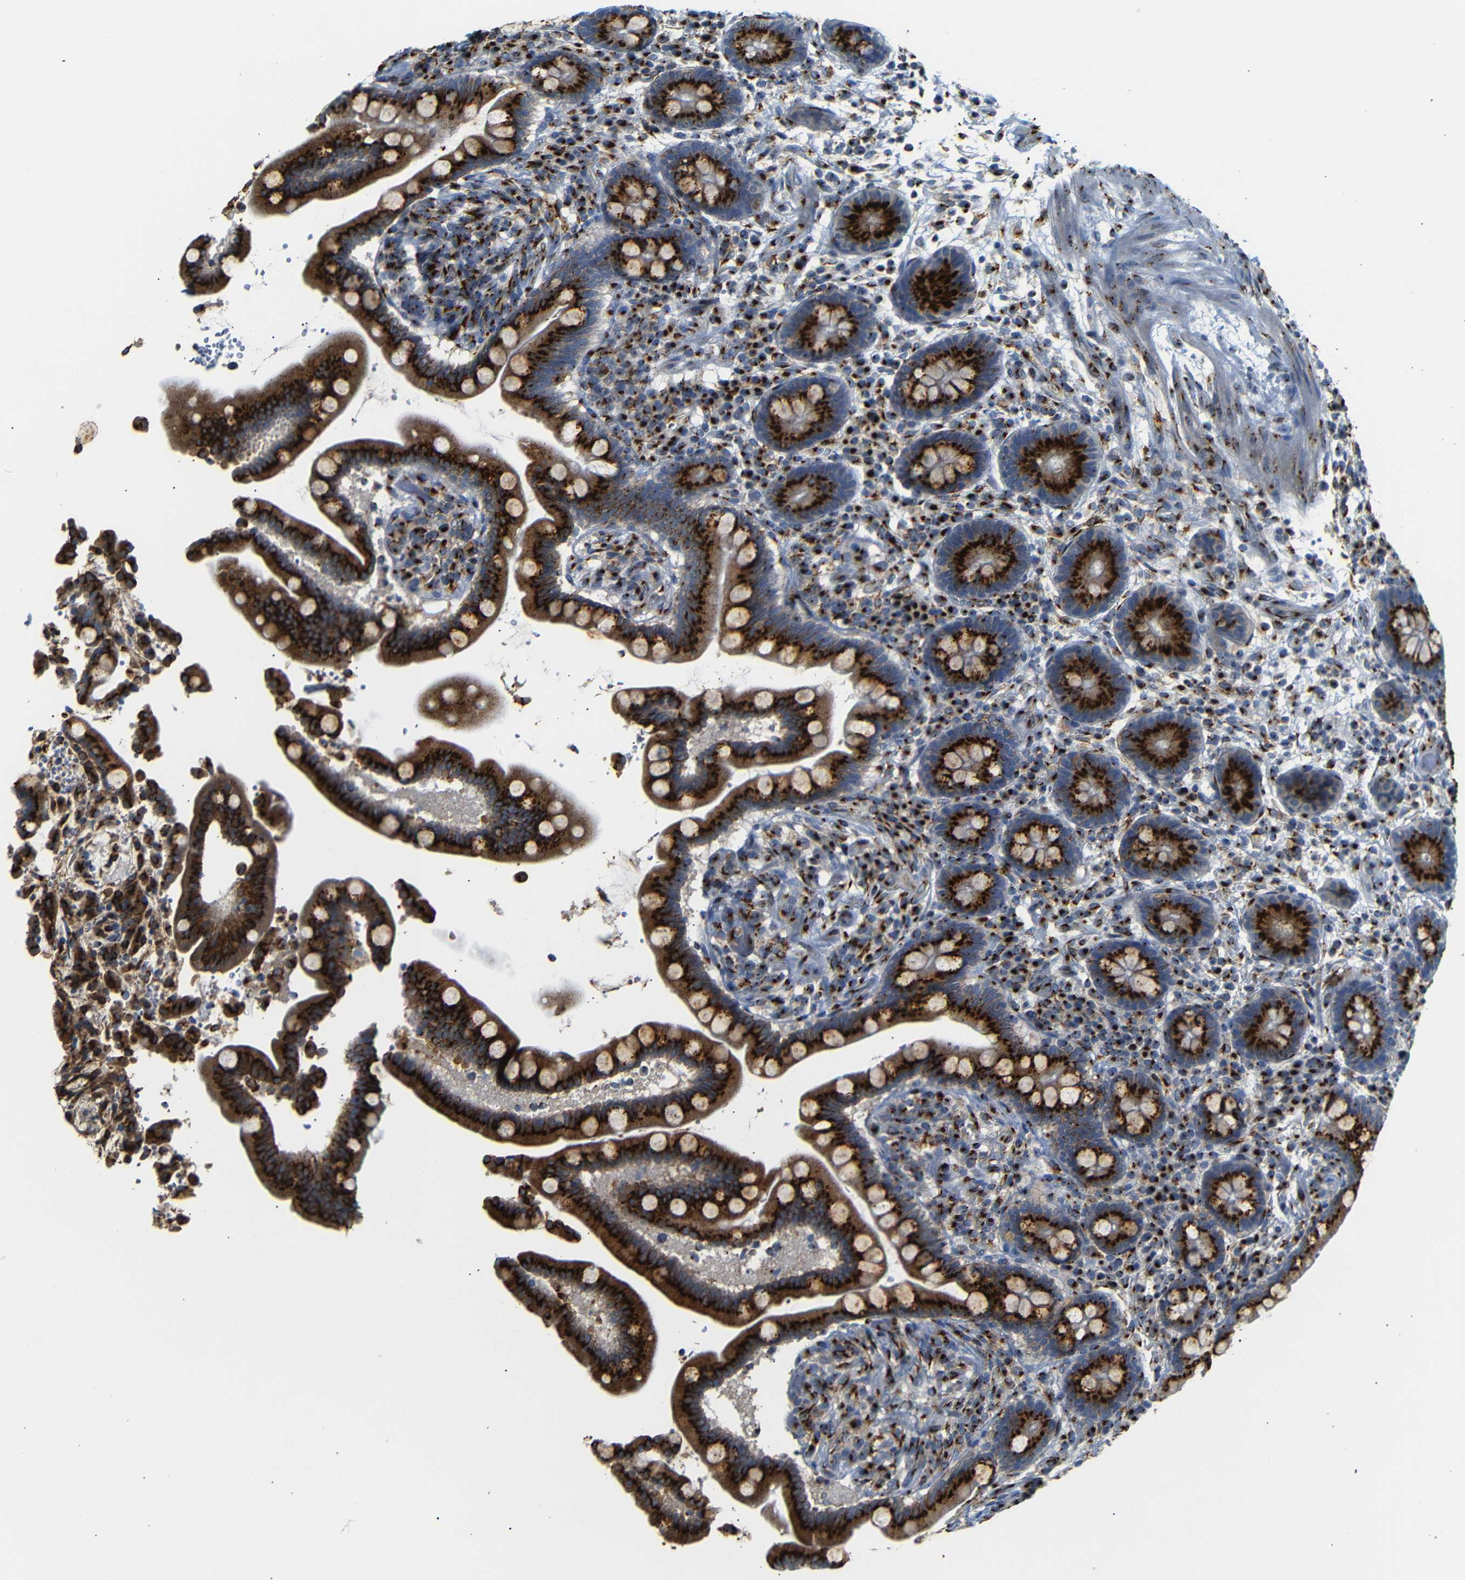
{"staining": {"intensity": "moderate", "quantity": "25%-75%", "location": "cytoplasmic/membranous"}, "tissue": "colon", "cell_type": "Endothelial cells", "image_type": "normal", "snomed": [{"axis": "morphology", "description": "Normal tissue, NOS"}, {"axis": "topography", "description": "Colon"}], "caption": "High-power microscopy captured an immunohistochemistry histopathology image of normal colon, revealing moderate cytoplasmic/membranous positivity in about 25%-75% of endothelial cells.", "gene": "TGOLN2", "patient": {"sex": "male", "age": 73}}